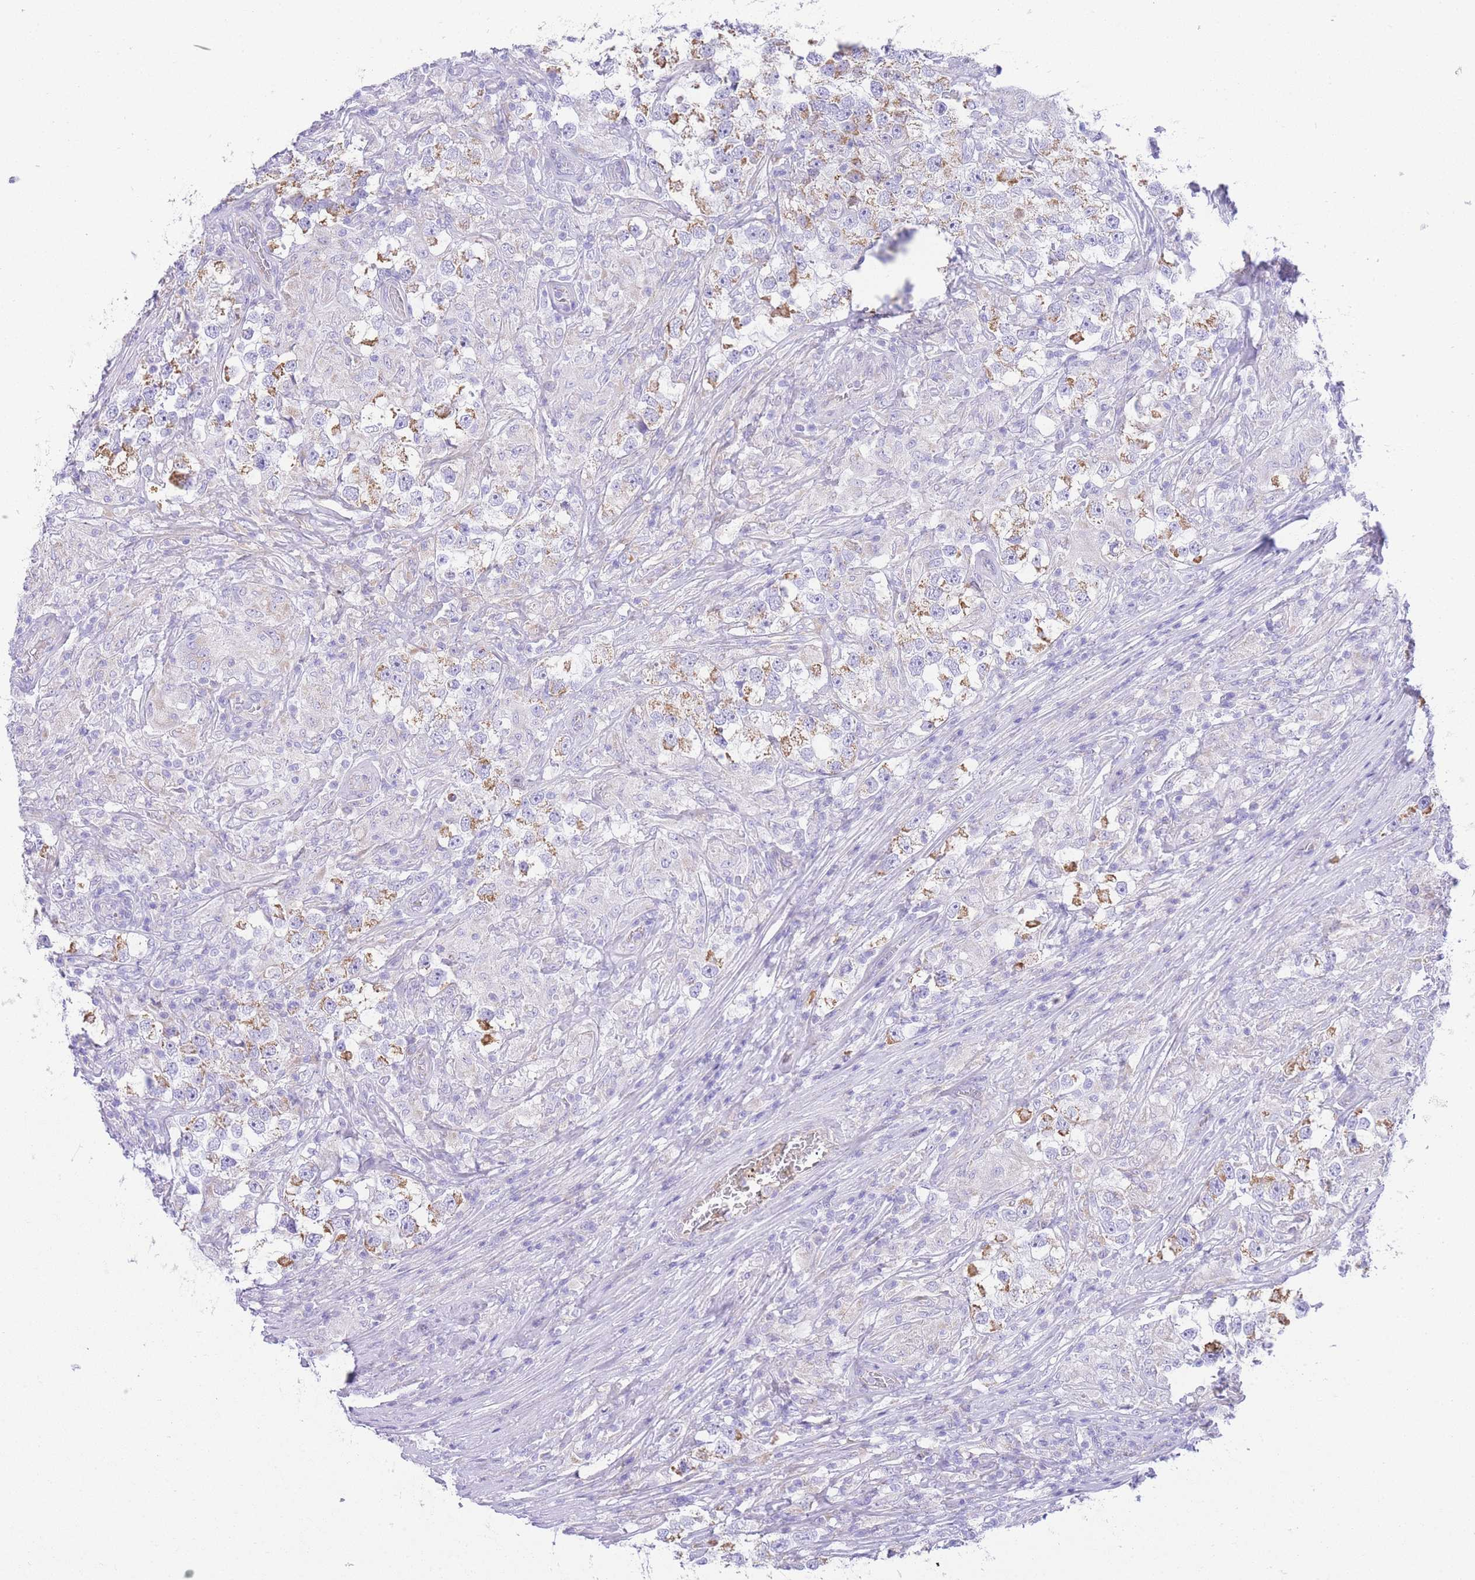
{"staining": {"intensity": "moderate", "quantity": ">75%", "location": "cytoplasmic/membranous"}, "tissue": "testis cancer", "cell_type": "Tumor cells", "image_type": "cancer", "snomed": [{"axis": "morphology", "description": "Seminoma, NOS"}, {"axis": "topography", "description": "Testis"}], "caption": "A brown stain shows moderate cytoplasmic/membranous staining of a protein in human testis cancer tumor cells.", "gene": "ACSM4", "patient": {"sex": "male", "age": 46}}